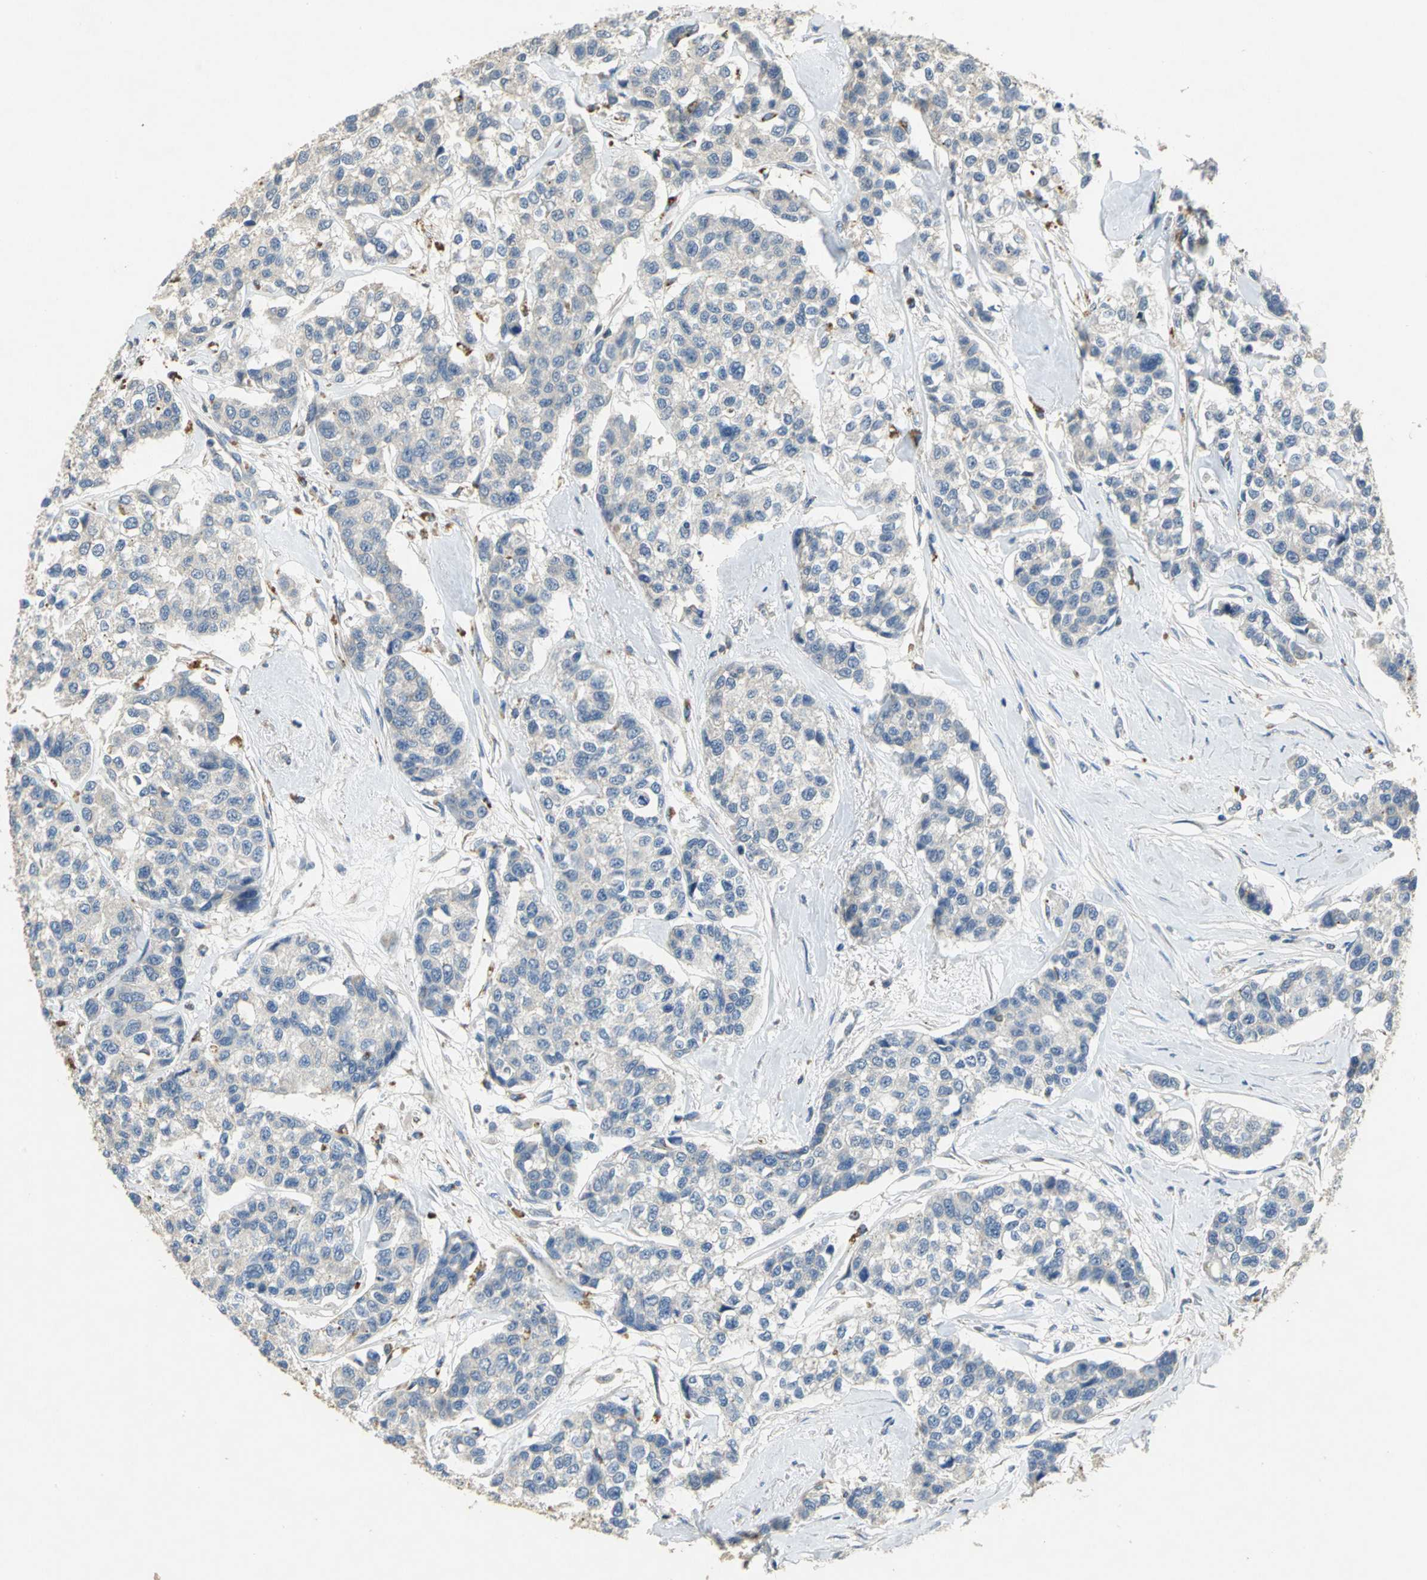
{"staining": {"intensity": "negative", "quantity": "none", "location": "none"}, "tissue": "breast cancer", "cell_type": "Tumor cells", "image_type": "cancer", "snomed": [{"axis": "morphology", "description": "Duct carcinoma"}, {"axis": "topography", "description": "Breast"}], "caption": "Tumor cells are negative for protein expression in human breast cancer (invasive ductal carcinoma). The staining is performed using DAB (3,3'-diaminobenzidine) brown chromogen with nuclei counter-stained in using hematoxylin.", "gene": "IL17RB", "patient": {"sex": "female", "age": 51}}